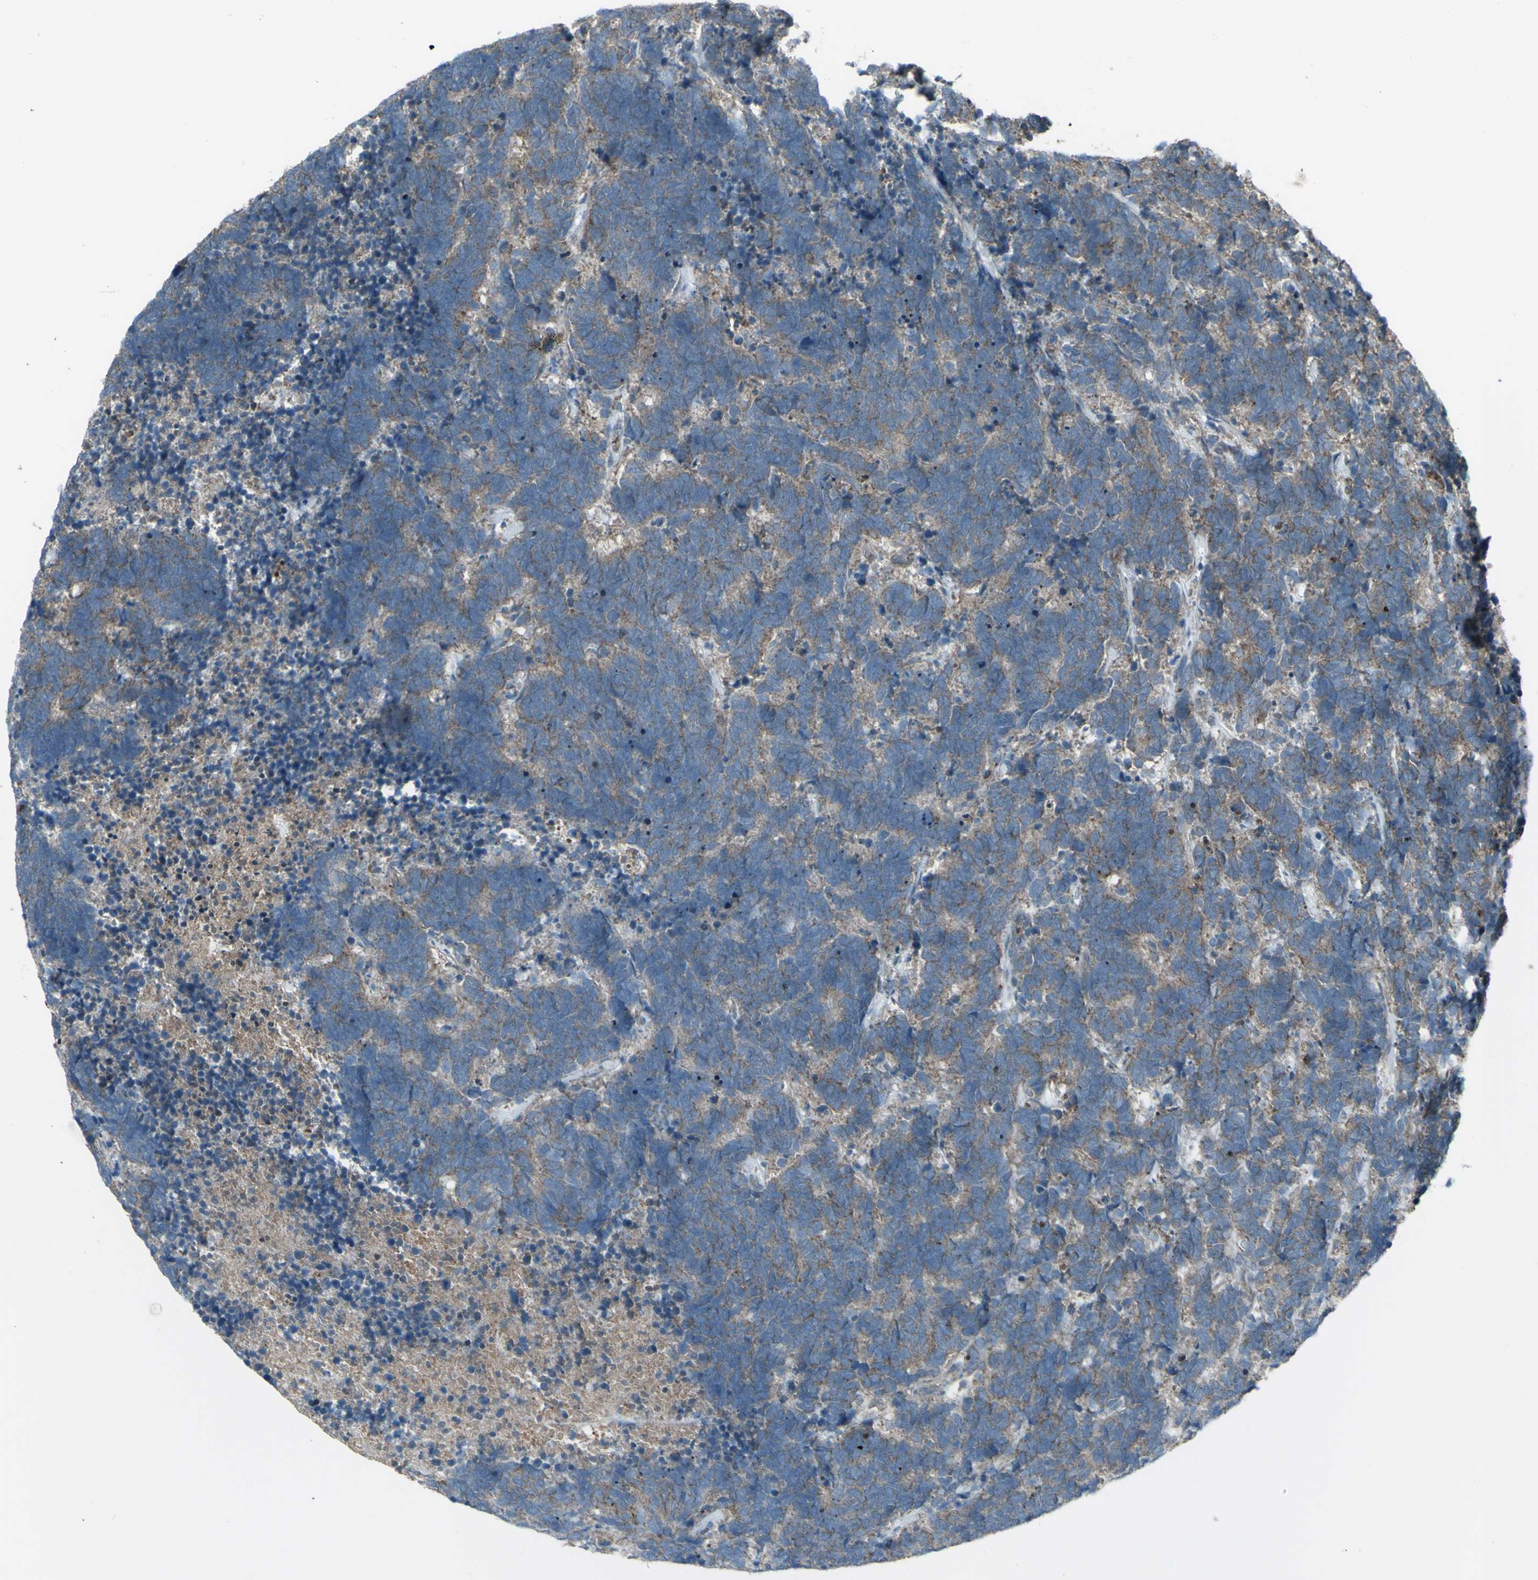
{"staining": {"intensity": "weak", "quantity": ">75%", "location": "cytoplasmic/membranous"}, "tissue": "carcinoid", "cell_type": "Tumor cells", "image_type": "cancer", "snomed": [{"axis": "morphology", "description": "Carcinoma, NOS"}, {"axis": "morphology", "description": "Carcinoid, malignant, NOS"}, {"axis": "topography", "description": "Urinary bladder"}], "caption": "Immunohistochemistry (IHC) photomicrograph of carcinoid stained for a protein (brown), which reveals low levels of weak cytoplasmic/membranous positivity in about >75% of tumor cells.", "gene": "SHC1", "patient": {"sex": "male", "age": 57}}